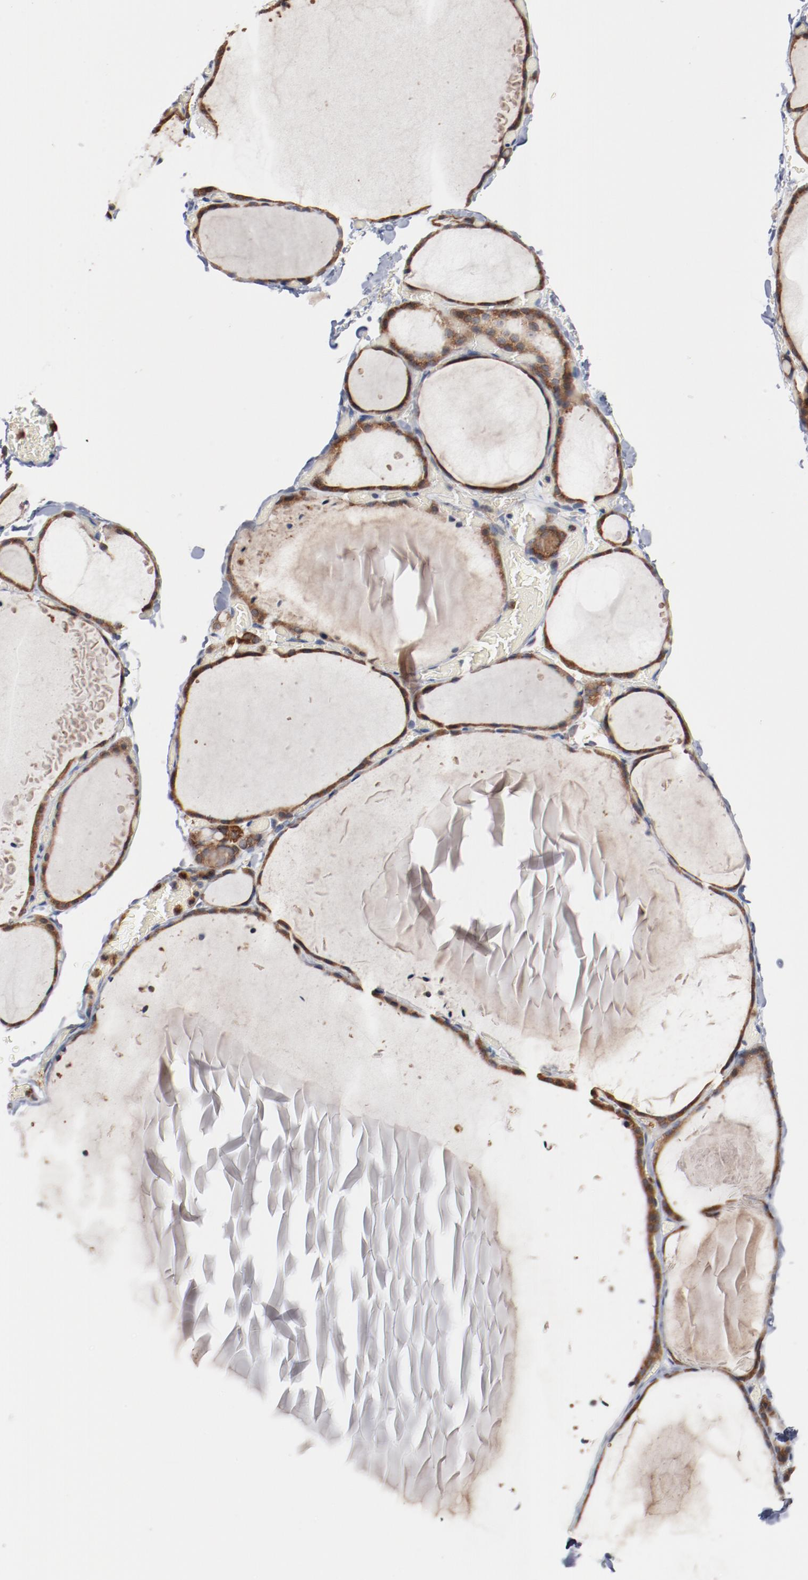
{"staining": {"intensity": "strong", "quantity": ">75%", "location": "cytoplasmic/membranous"}, "tissue": "thyroid gland", "cell_type": "Glandular cells", "image_type": "normal", "snomed": [{"axis": "morphology", "description": "Normal tissue, NOS"}, {"axis": "topography", "description": "Thyroid gland"}], "caption": "This photomicrograph reveals benign thyroid gland stained with immunohistochemistry to label a protein in brown. The cytoplasmic/membranous of glandular cells show strong positivity for the protein. Nuclei are counter-stained blue.", "gene": "RNASE11", "patient": {"sex": "female", "age": 22}}